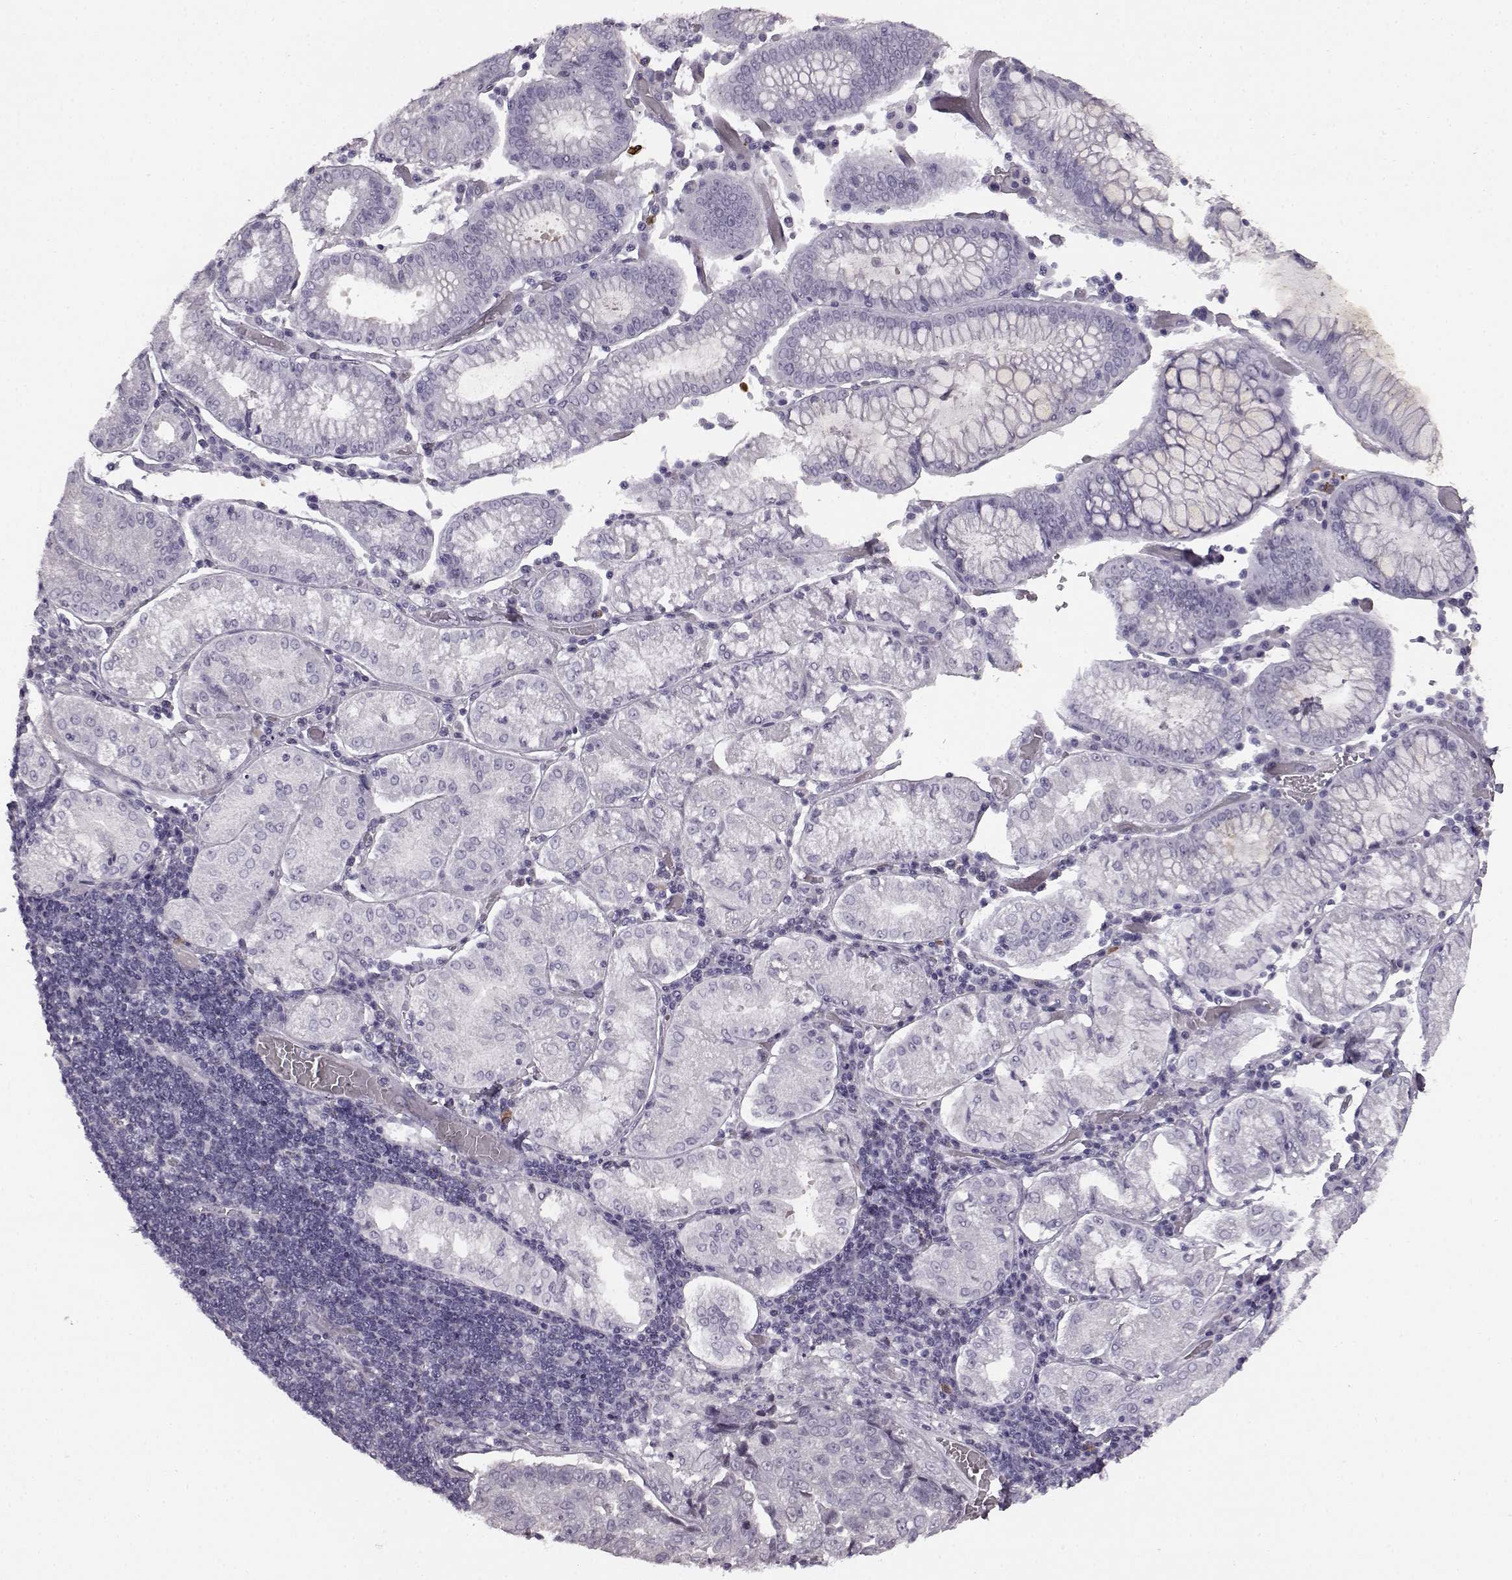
{"staining": {"intensity": "negative", "quantity": "none", "location": "none"}, "tissue": "stomach cancer", "cell_type": "Tumor cells", "image_type": "cancer", "snomed": [{"axis": "morphology", "description": "Adenocarcinoma, NOS"}, {"axis": "topography", "description": "Stomach"}], "caption": "Immunohistochemistry of stomach cancer reveals no positivity in tumor cells. The staining was performed using DAB (3,3'-diaminobenzidine) to visualize the protein expression in brown, while the nuclei were stained in blue with hematoxylin (Magnification: 20x).", "gene": "PRPH2", "patient": {"sex": "male", "age": 93}}